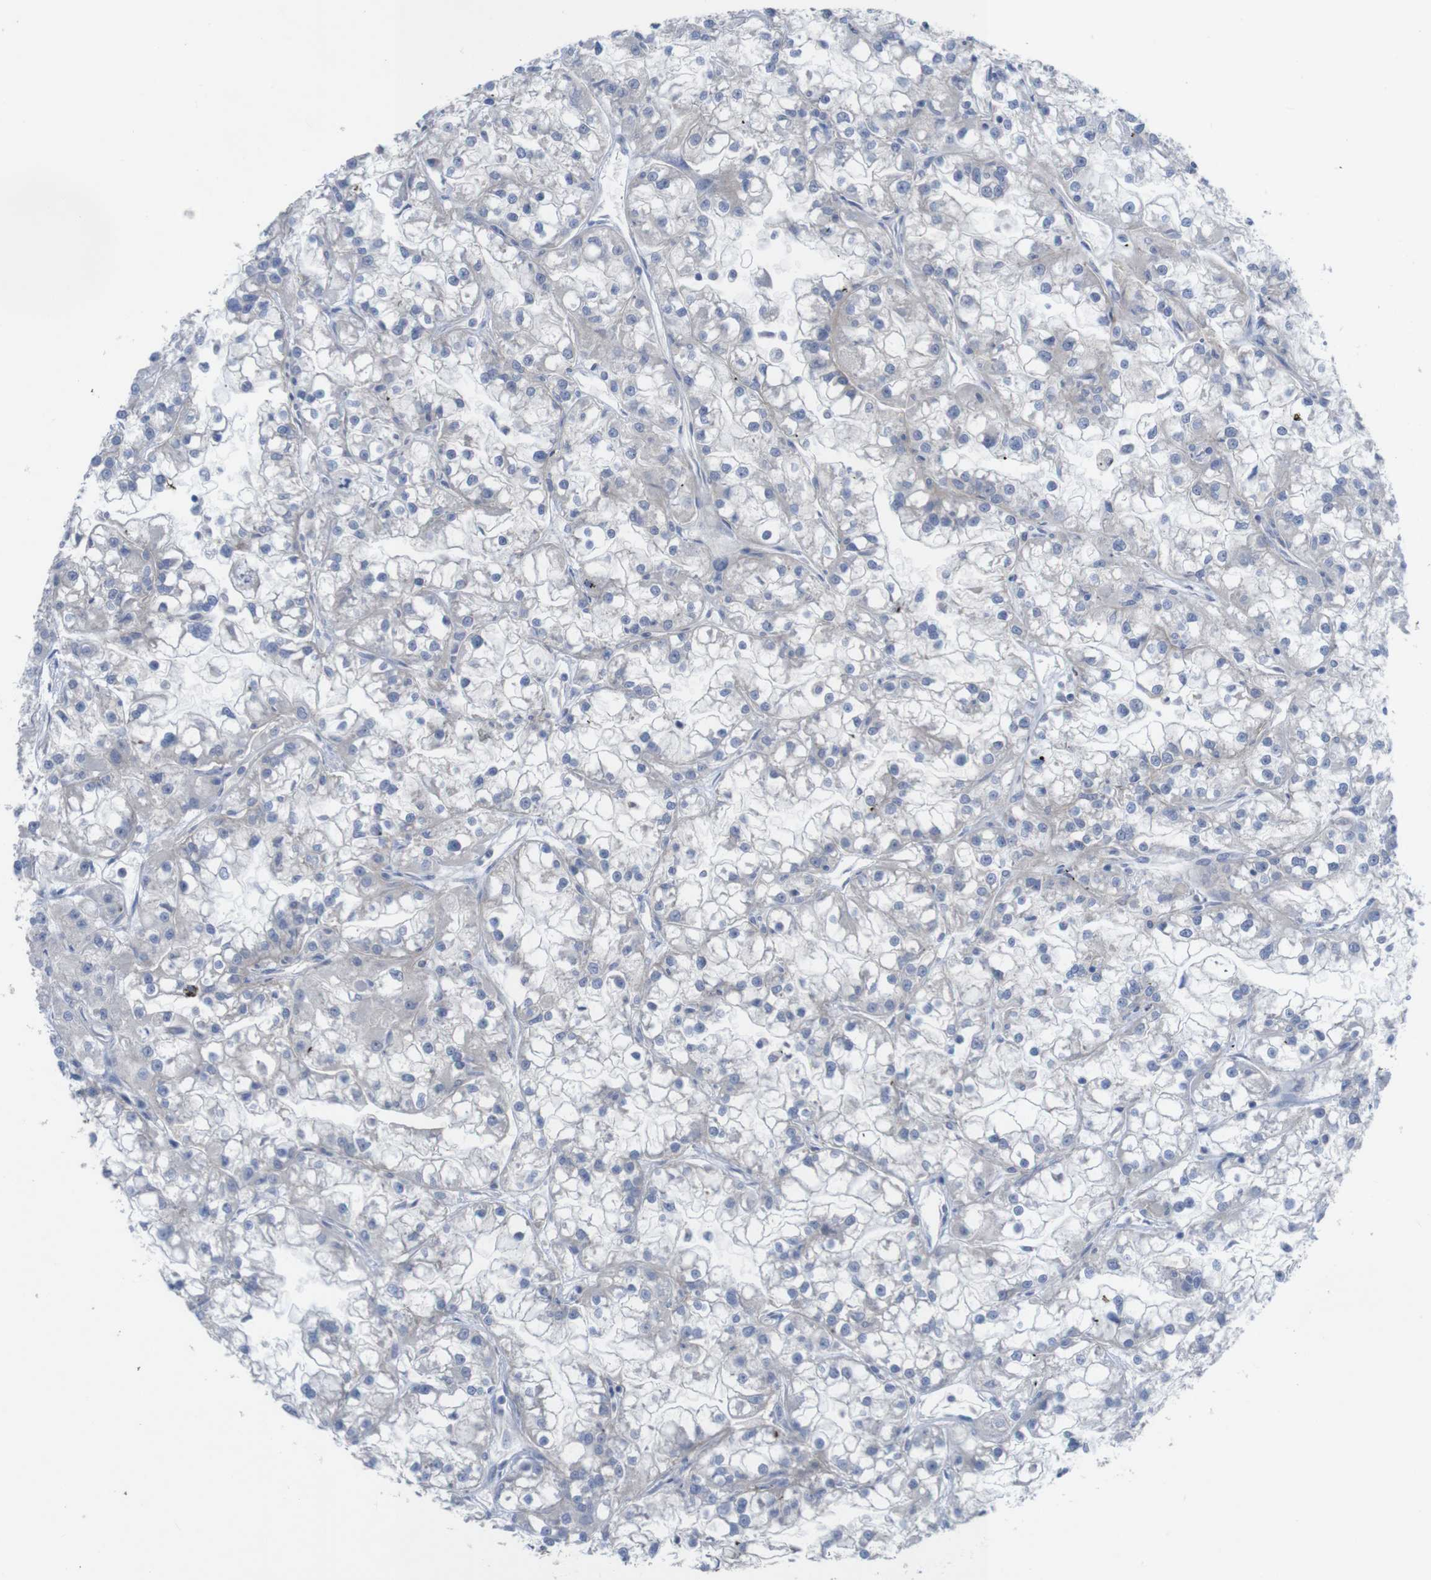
{"staining": {"intensity": "negative", "quantity": "none", "location": "none"}, "tissue": "renal cancer", "cell_type": "Tumor cells", "image_type": "cancer", "snomed": [{"axis": "morphology", "description": "Adenocarcinoma, NOS"}, {"axis": "topography", "description": "Kidney"}], "caption": "The micrograph shows no staining of tumor cells in renal cancer (adenocarcinoma).", "gene": "KIDINS220", "patient": {"sex": "female", "age": 52}}